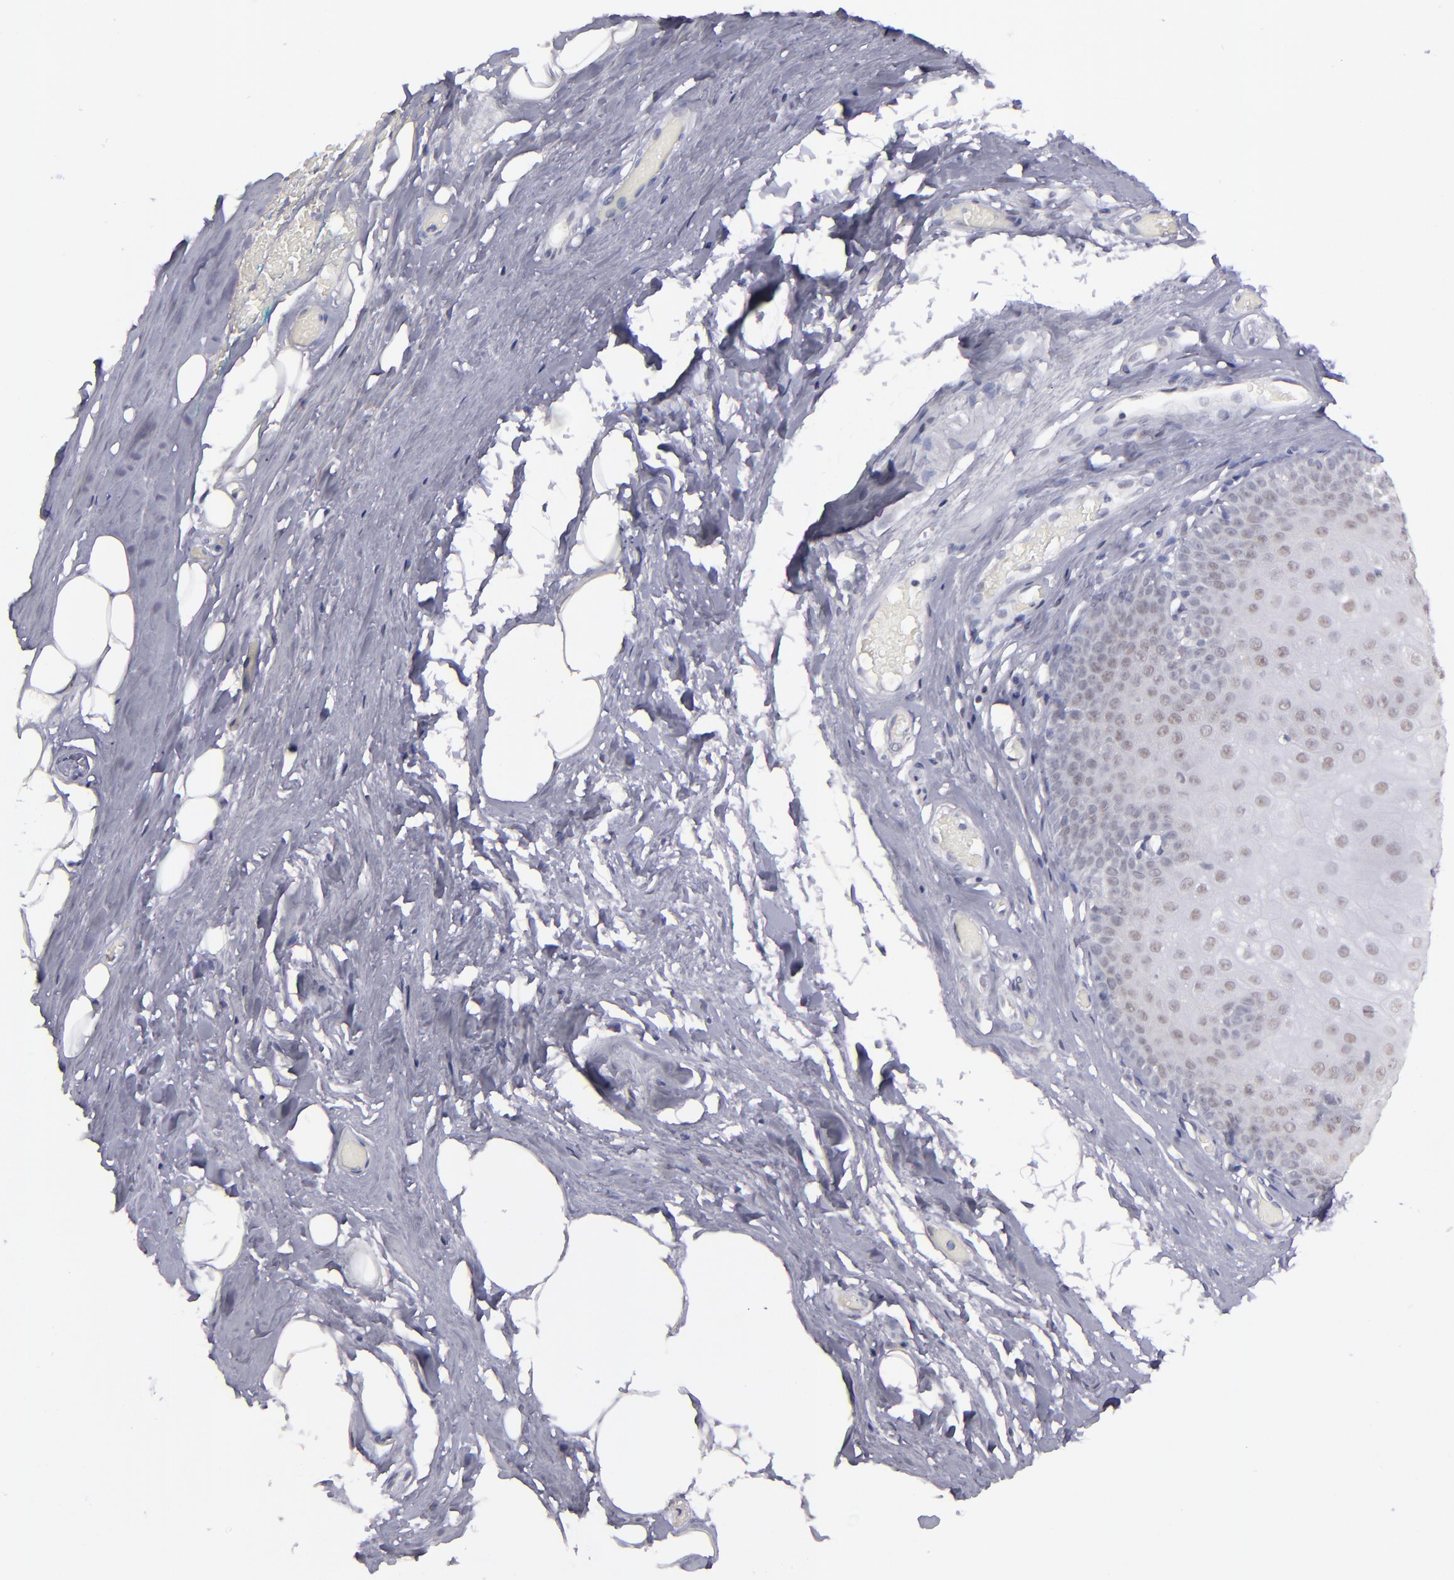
{"staining": {"intensity": "negative", "quantity": "none", "location": "none"}, "tissue": "nasopharynx", "cell_type": "Respiratory epithelial cells", "image_type": "normal", "snomed": [{"axis": "morphology", "description": "Normal tissue, NOS"}, {"axis": "topography", "description": "Nasopharynx"}], "caption": "The immunohistochemistry (IHC) histopathology image has no significant staining in respiratory epithelial cells of nasopharynx. (DAB immunohistochemistry visualized using brightfield microscopy, high magnification).", "gene": "OTUB2", "patient": {"sex": "male", "age": 56}}